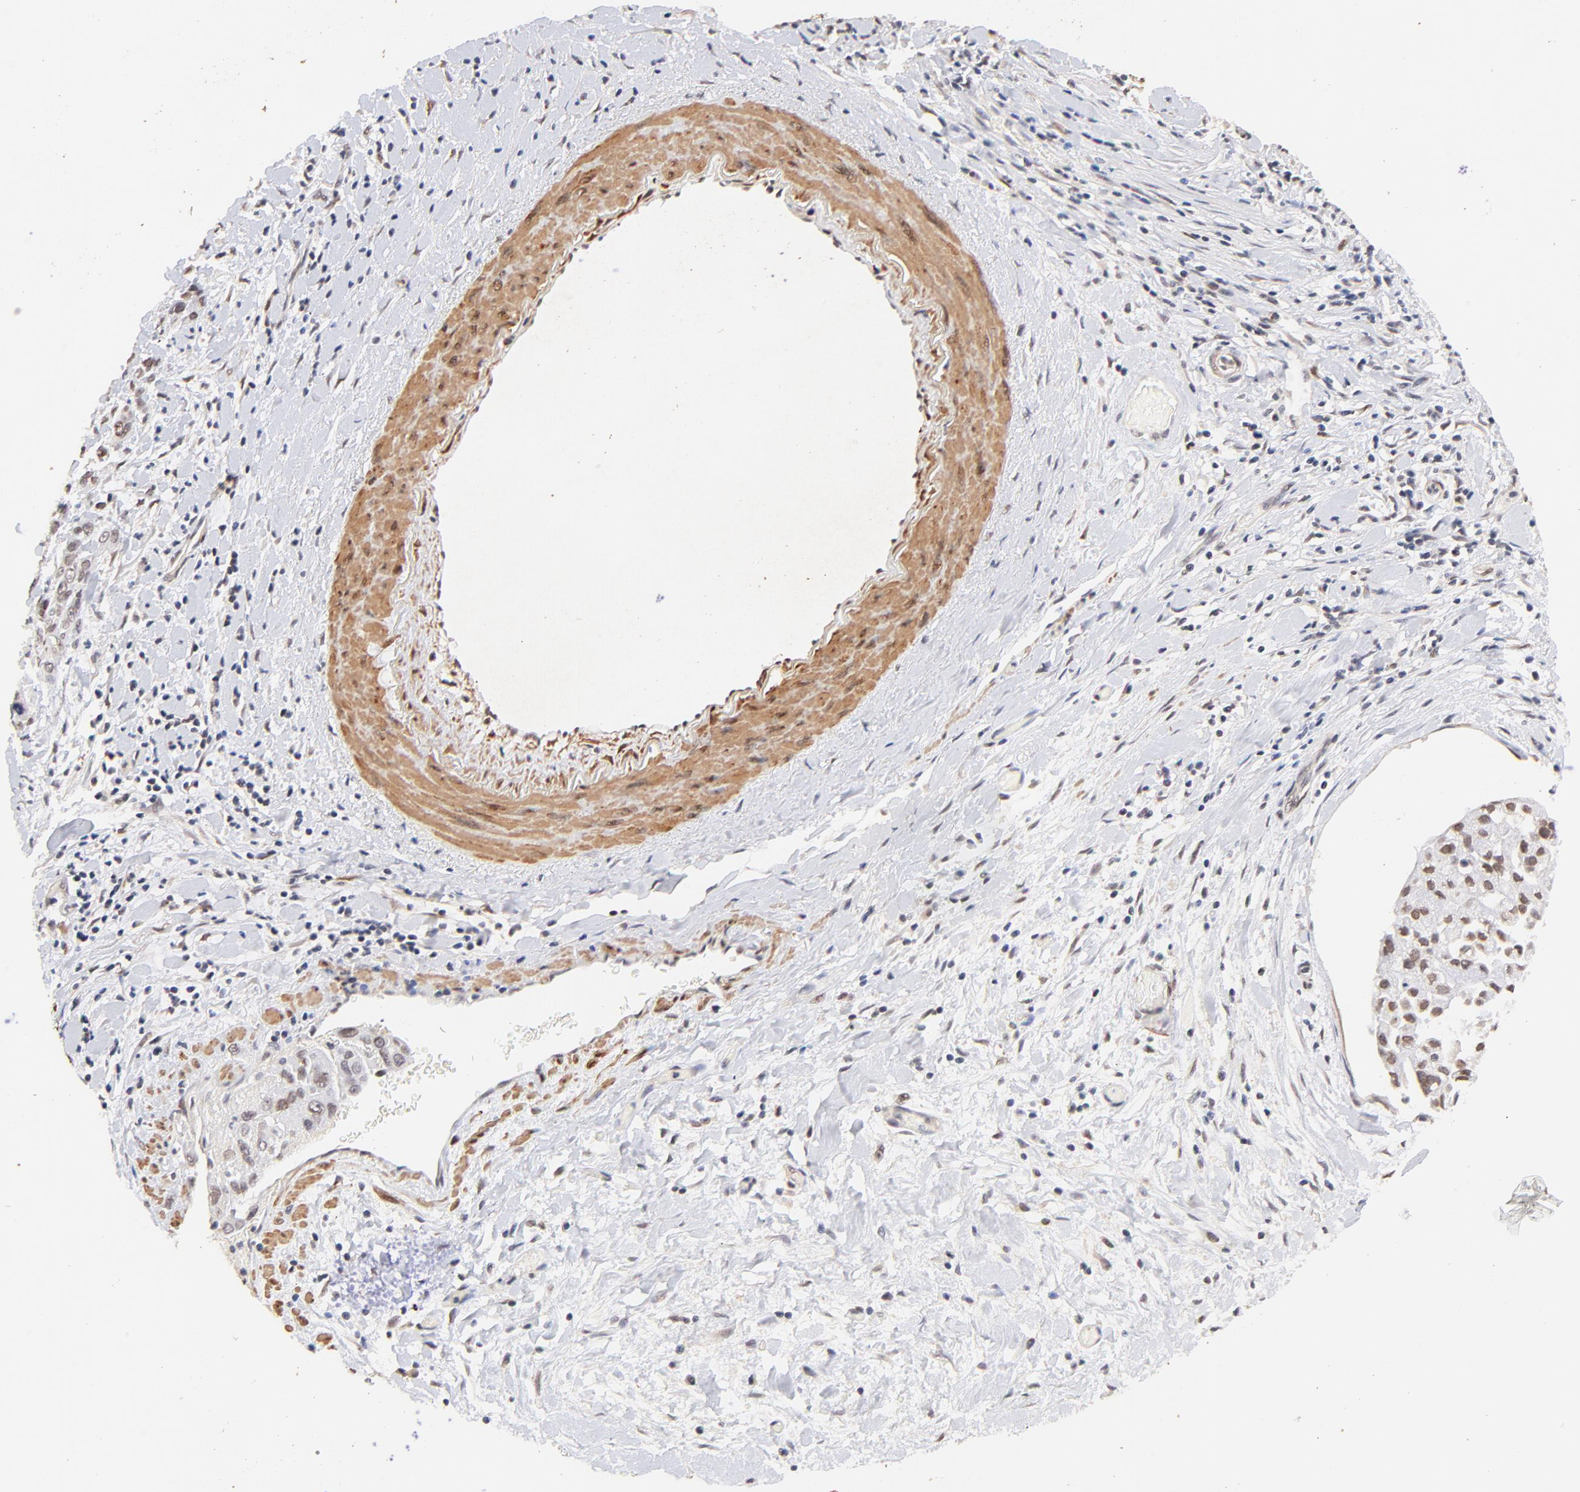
{"staining": {"intensity": "weak", "quantity": "25%-75%", "location": "nuclear"}, "tissue": "pancreatic cancer", "cell_type": "Tumor cells", "image_type": "cancer", "snomed": [{"axis": "morphology", "description": "Adenocarcinoma, NOS"}, {"axis": "topography", "description": "Pancreas"}], "caption": "There is low levels of weak nuclear expression in tumor cells of pancreatic cancer, as demonstrated by immunohistochemical staining (brown color).", "gene": "ZFP92", "patient": {"sex": "female", "age": 52}}